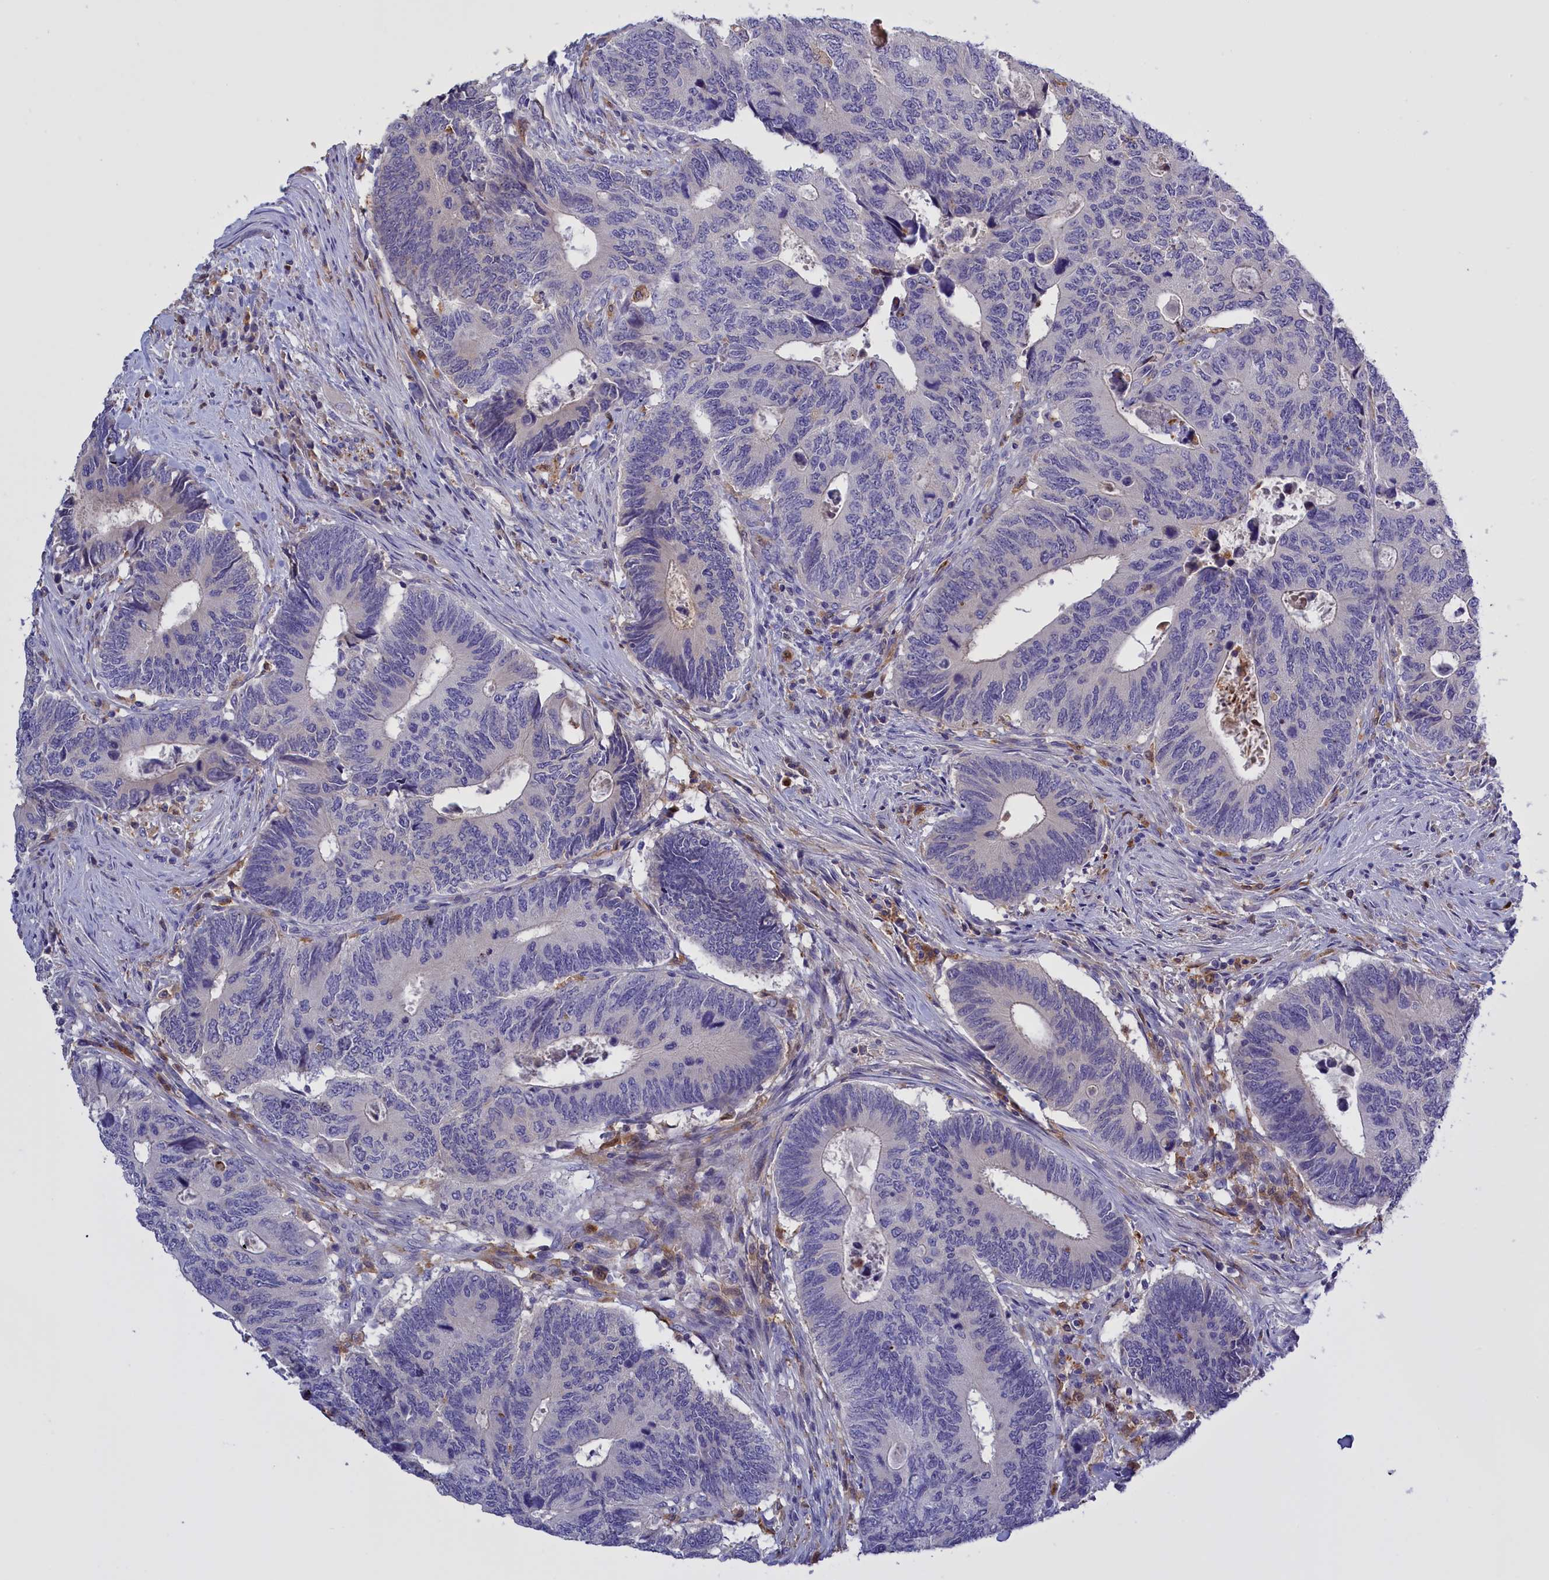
{"staining": {"intensity": "negative", "quantity": "none", "location": "none"}, "tissue": "colorectal cancer", "cell_type": "Tumor cells", "image_type": "cancer", "snomed": [{"axis": "morphology", "description": "Adenocarcinoma, NOS"}, {"axis": "topography", "description": "Colon"}], "caption": "Tumor cells are negative for brown protein staining in adenocarcinoma (colorectal). (Brightfield microscopy of DAB (3,3'-diaminobenzidine) IHC at high magnification).", "gene": "FAM149B1", "patient": {"sex": "male", "age": 87}}